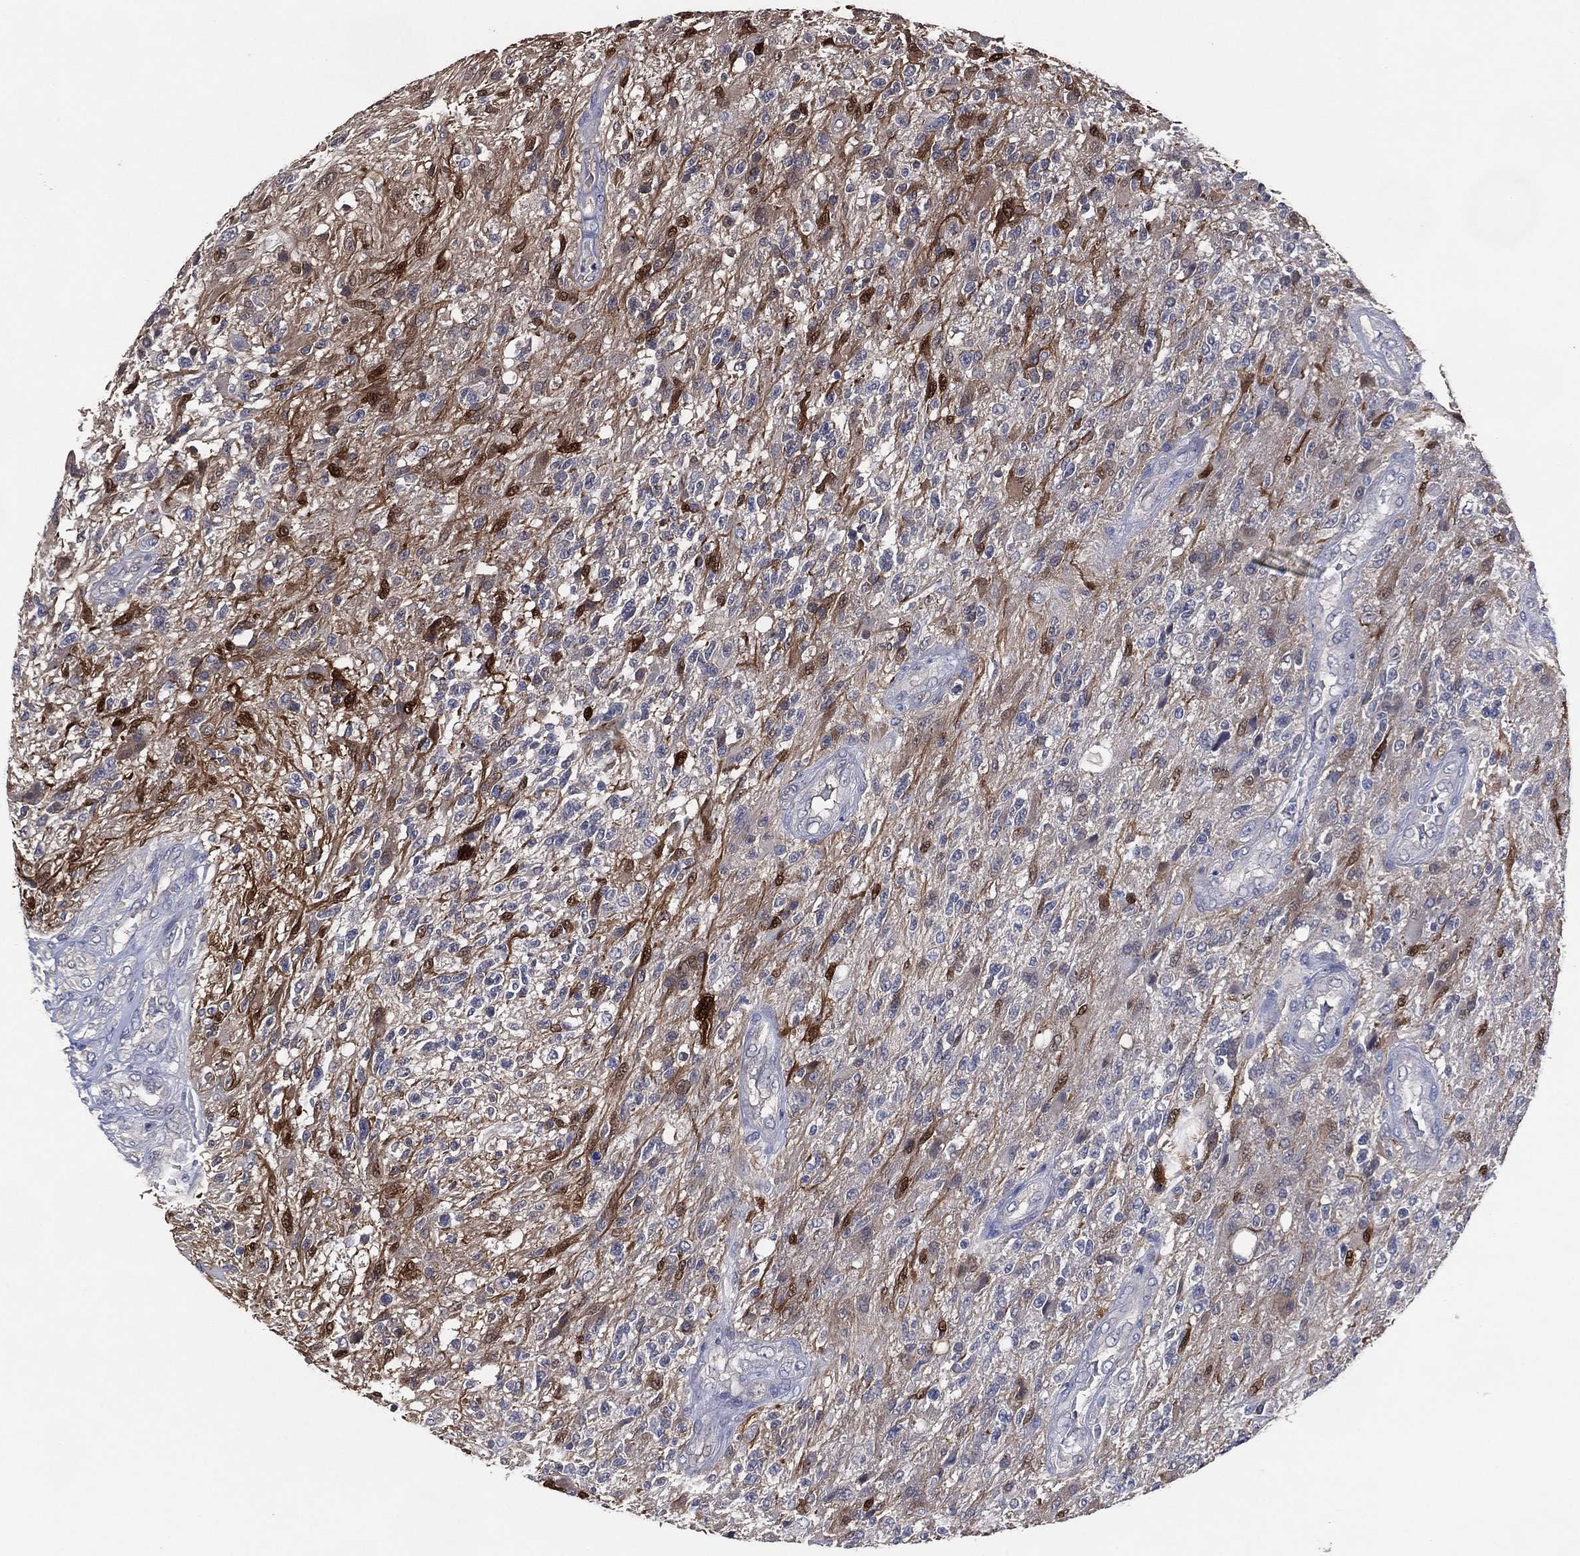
{"staining": {"intensity": "moderate", "quantity": "<25%", "location": "cytoplasmic/membranous"}, "tissue": "glioma", "cell_type": "Tumor cells", "image_type": "cancer", "snomed": [{"axis": "morphology", "description": "Glioma, malignant, High grade"}, {"axis": "topography", "description": "Brain"}], "caption": "Protein staining of malignant glioma (high-grade) tissue exhibits moderate cytoplasmic/membranous positivity in approximately <25% of tumor cells.", "gene": "AK1", "patient": {"sex": "male", "age": 56}}